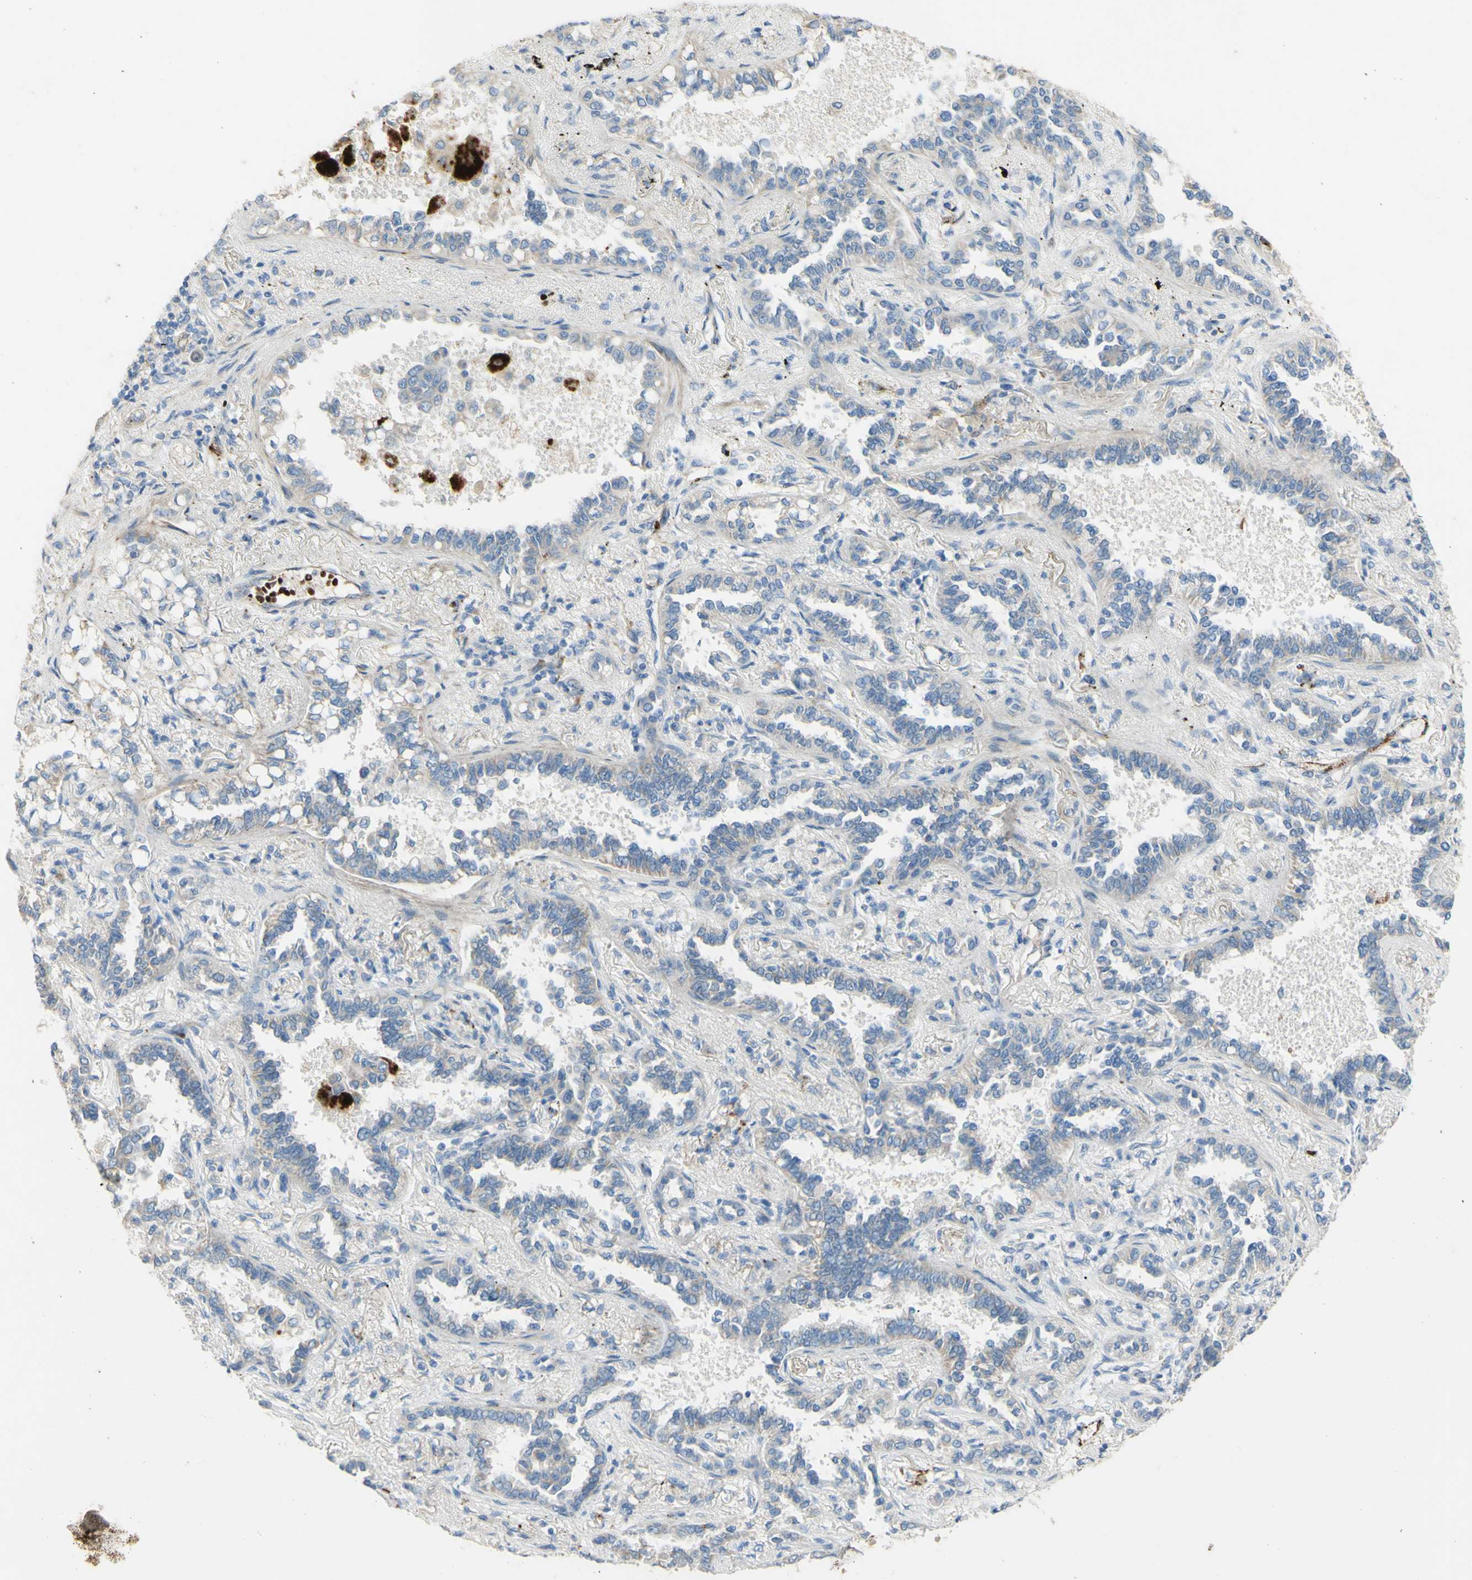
{"staining": {"intensity": "weak", "quantity": "<25%", "location": "cytoplasmic/membranous"}, "tissue": "lung cancer", "cell_type": "Tumor cells", "image_type": "cancer", "snomed": [{"axis": "morphology", "description": "Normal tissue, NOS"}, {"axis": "morphology", "description": "Adenocarcinoma, NOS"}, {"axis": "topography", "description": "Lung"}], "caption": "Tumor cells are negative for protein expression in human lung adenocarcinoma. (DAB immunohistochemistry visualized using brightfield microscopy, high magnification).", "gene": "GAN", "patient": {"sex": "male", "age": 59}}